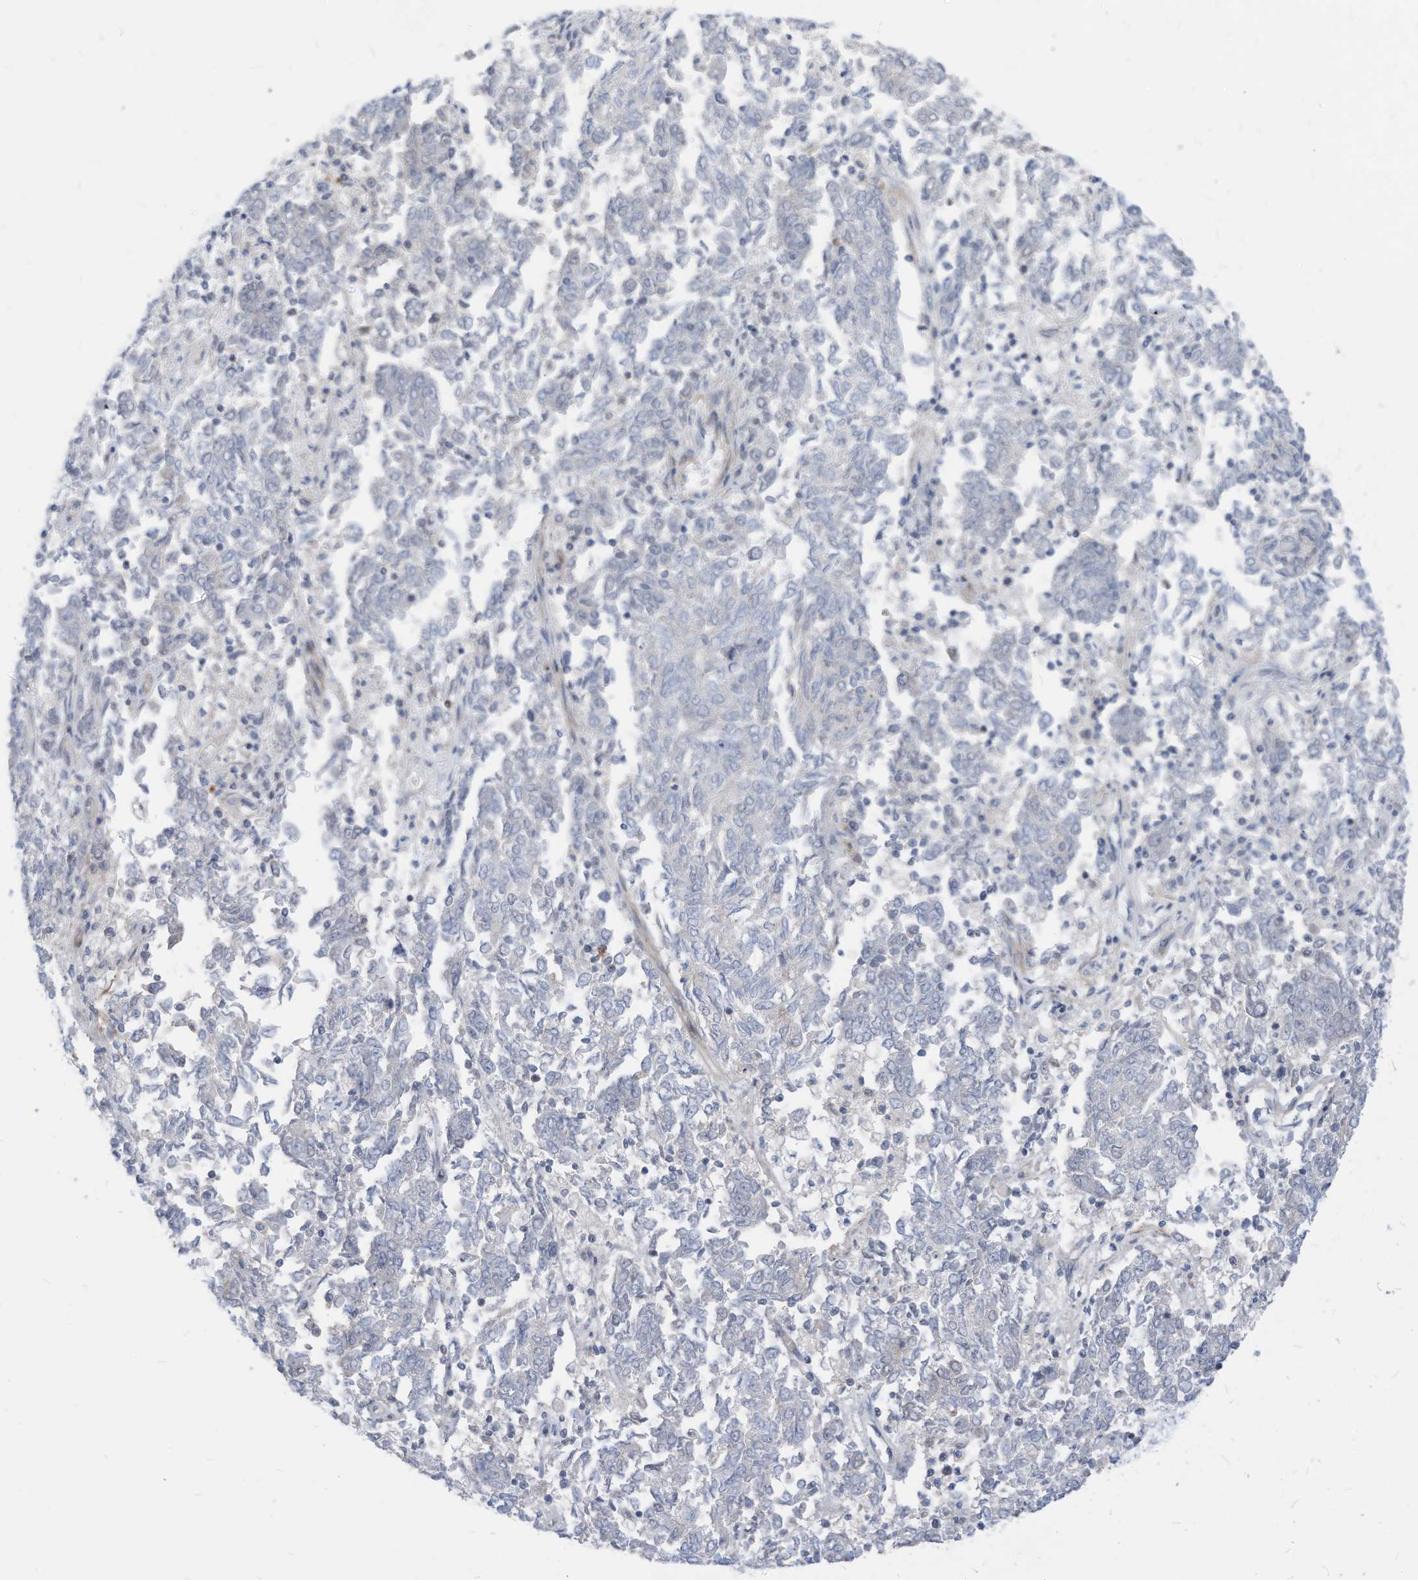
{"staining": {"intensity": "negative", "quantity": "none", "location": "none"}, "tissue": "endometrial cancer", "cell_type": "Tumor cells", "image_type": "cancer", "snomed": [{"axis": "morphology", "description": "Adenocarcinoma, NOS"}, {"axis": "topography", "description": "Endometrium"}], "caption": "This is an immunohistochemistry (IHC) image of human endometrial cancer (adenocarcinoma). There is no expression in tumor cells.", "gene": "GPATCH3", "patient": {"sex": "female", "age": 80}}